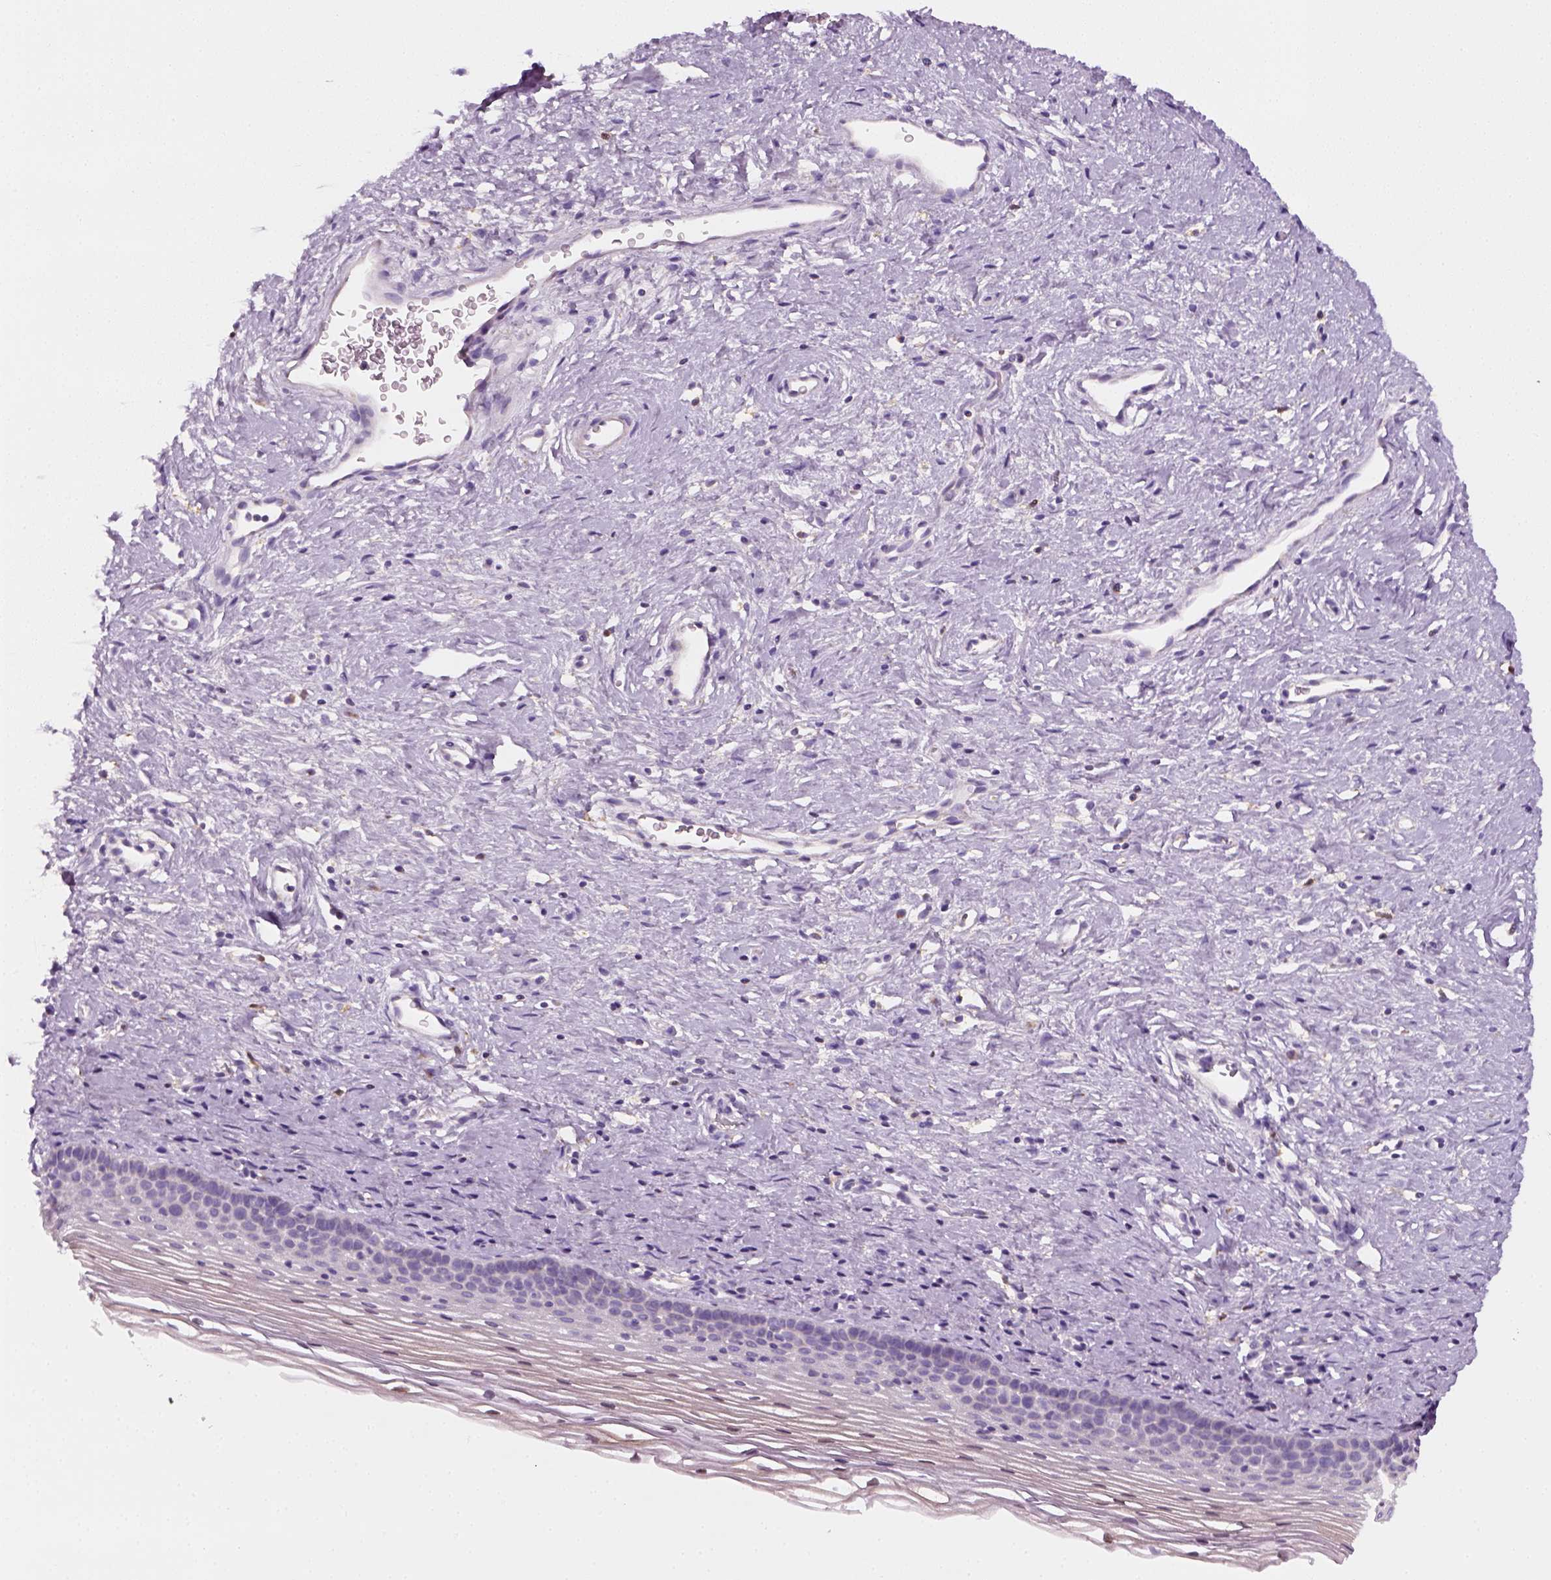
{"staining": {"intensity": "negative", "quantity": "none", "location": "none"}, "tissue": "cervix", "cell_type": "Glandular cells", "image_type": "normal", "snomed": [{"axis": "morphology", "description": "Normal tissue, NOS"}, {"axis": "topography", "description": "Cervix"}], "caption": "Glandular cells show no significant staining in normal cervix. (DAB immunohistochemistry with hematoxylin counter stain).", "gene": "AWAT2", "patient": {"sex": "female", "age": 39}}